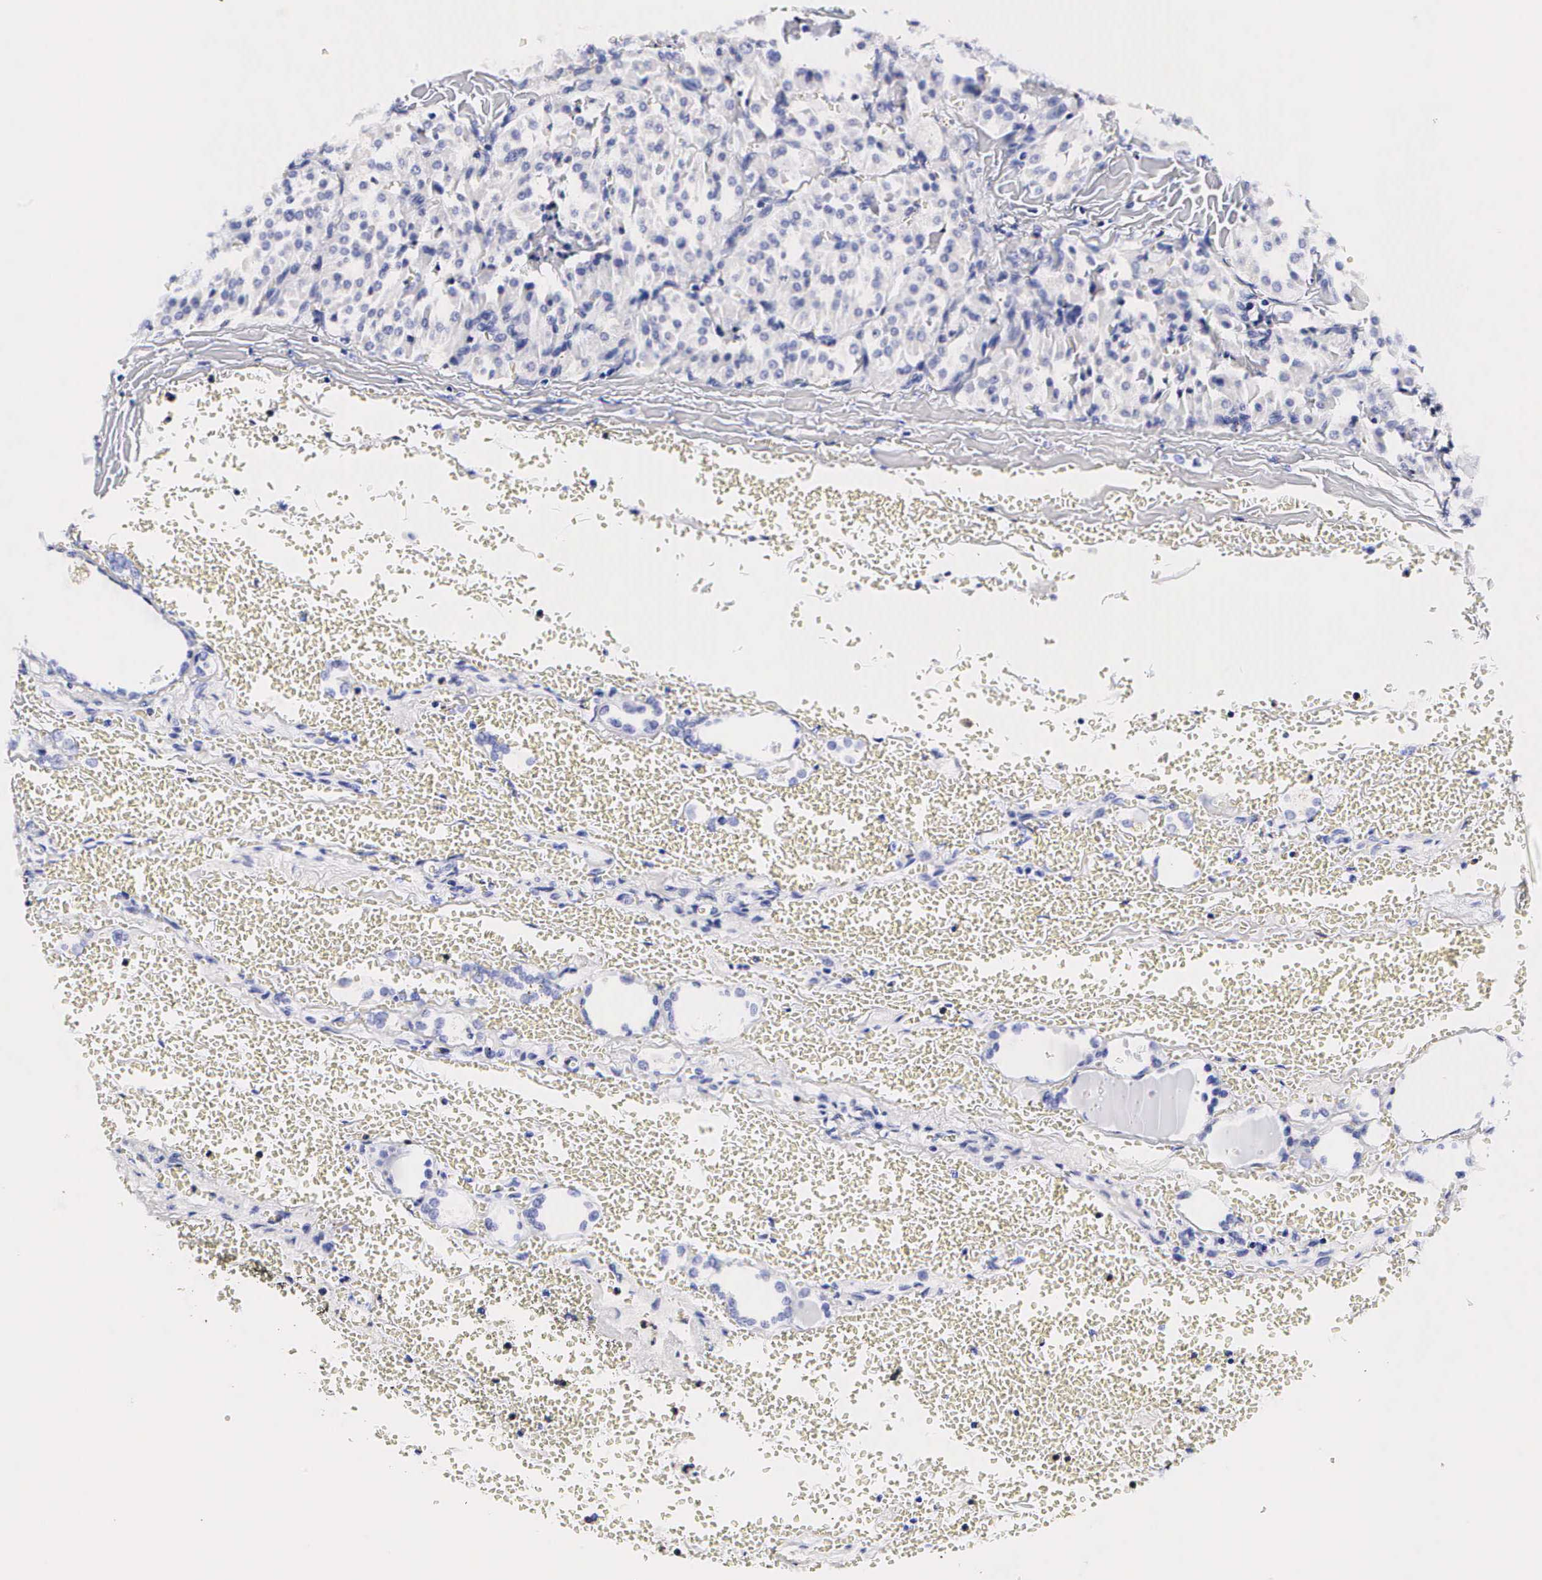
{"staining": {"intensity": "negative", "quantity": "none", "location": "none"}, "tissue": "thyroid cancer", "cell_type": "Tumor cells", "image_type": "cancer", "snomed": [{"axis": "morphology", "description": "Carcinoma, NOS"}, {"axis": "topography", "description": "Thyroid gland"}], "caption": "A high-resolution histopathology image shows IHC staining of carcinoma (thyroid), which shows no significant expression in tumor cells. The staining is performed using DAB brown chromogen with nuclei counter-stained in using hematoxylin.", "gene": "RNASE6", "patient": {"sex": "male", "age": 76}}